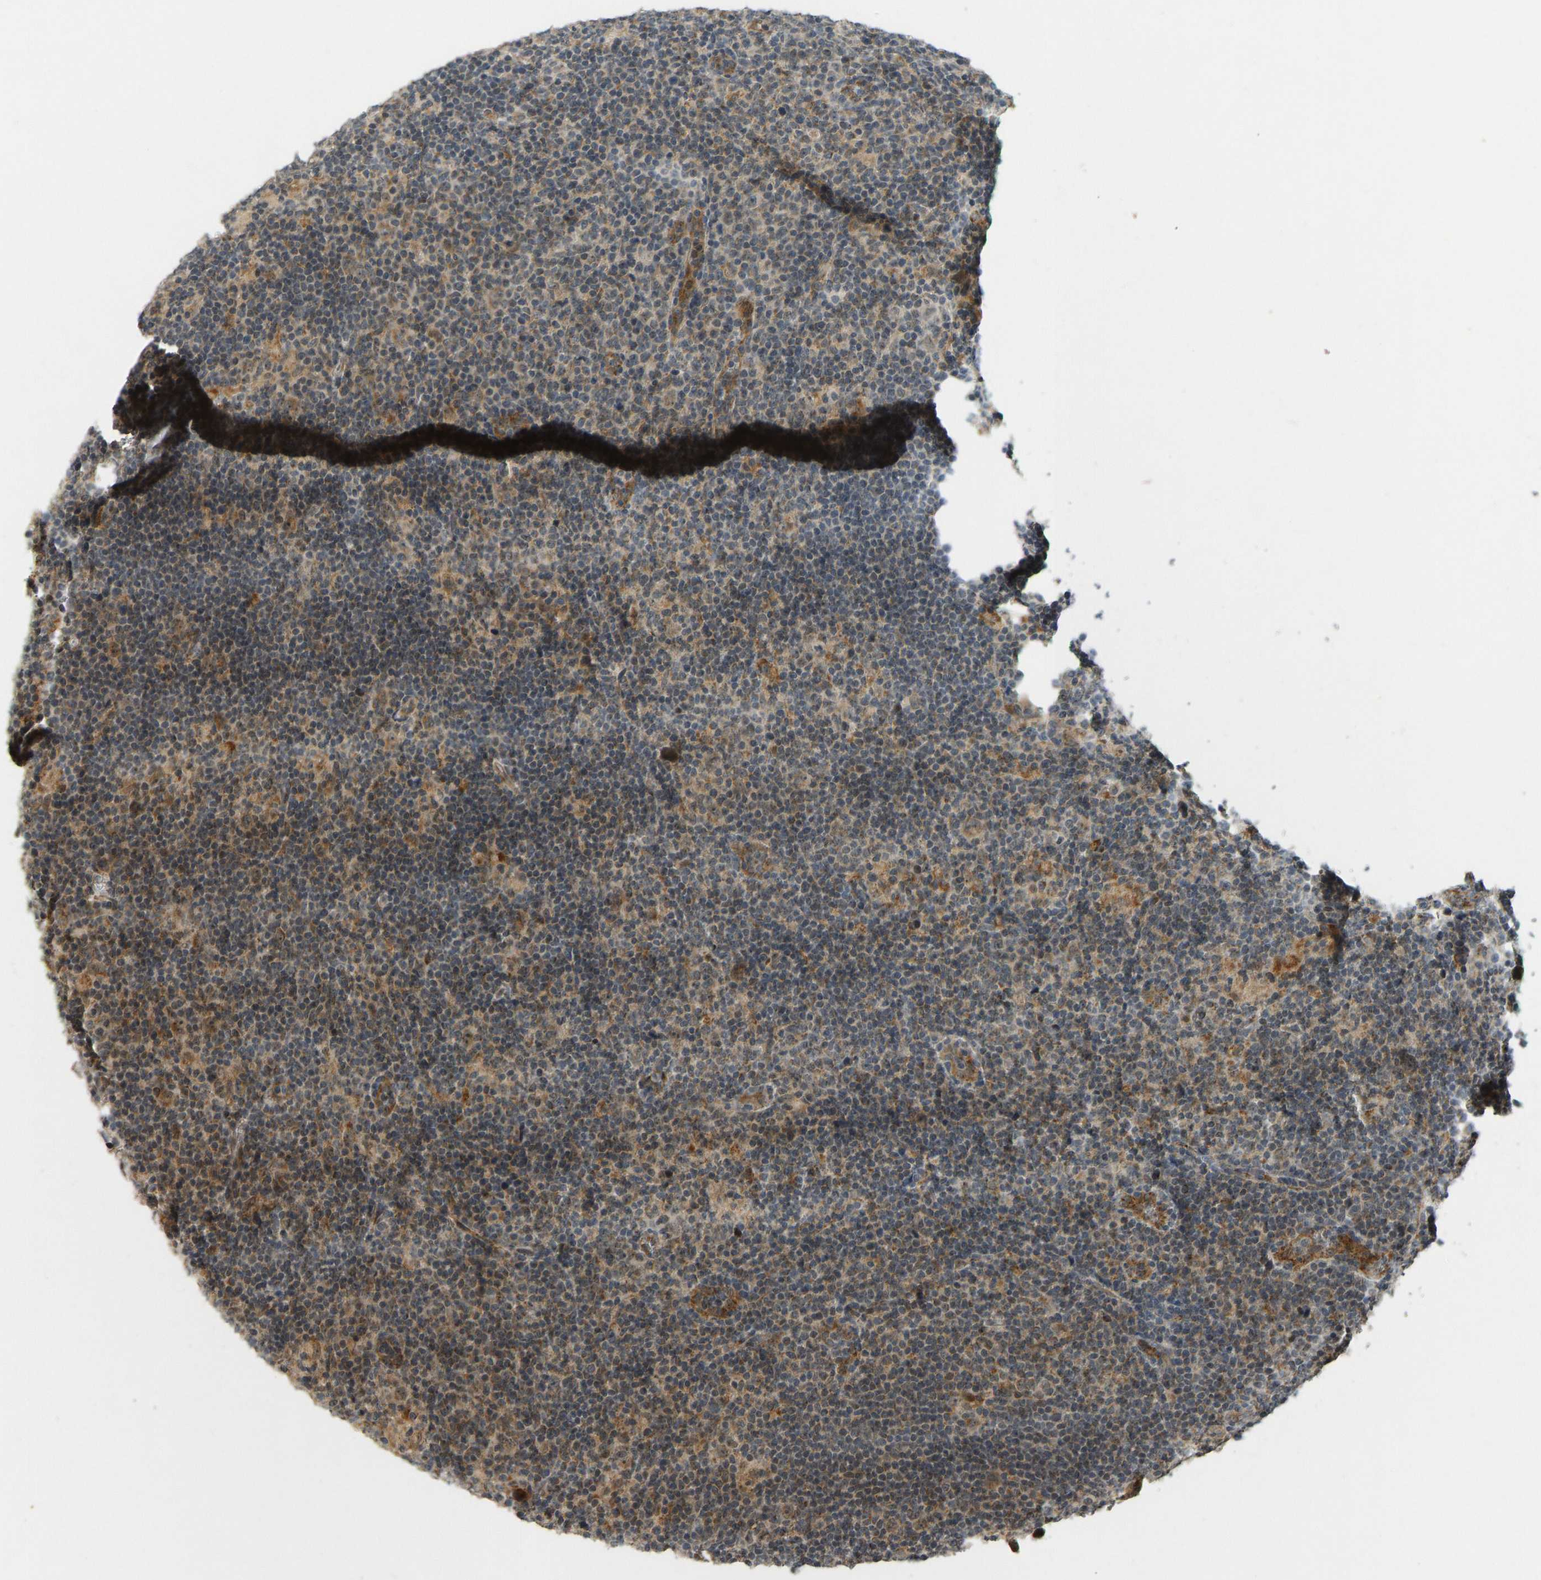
{"staining": {"intensity": "moderate", "quantity": ">75%", "location": "cytoplasmic/membranous"}, "tissue": "lymphoma", "cell_type": "Tumor cells", "image_type": "cancer", "snomed": [{"axis": "morphology", "description": "Hodgkin's disease, NOS"}, {"axis": "topography", "description": "Lymph node"}], "caption": "Protein expression analysis of human lymphoma reveals moderate cytoplasmic/membranous expression in approximately >75% of tumor cells.", "gene": "ACADS", "patient": {"sex": "female", "age": 57}}